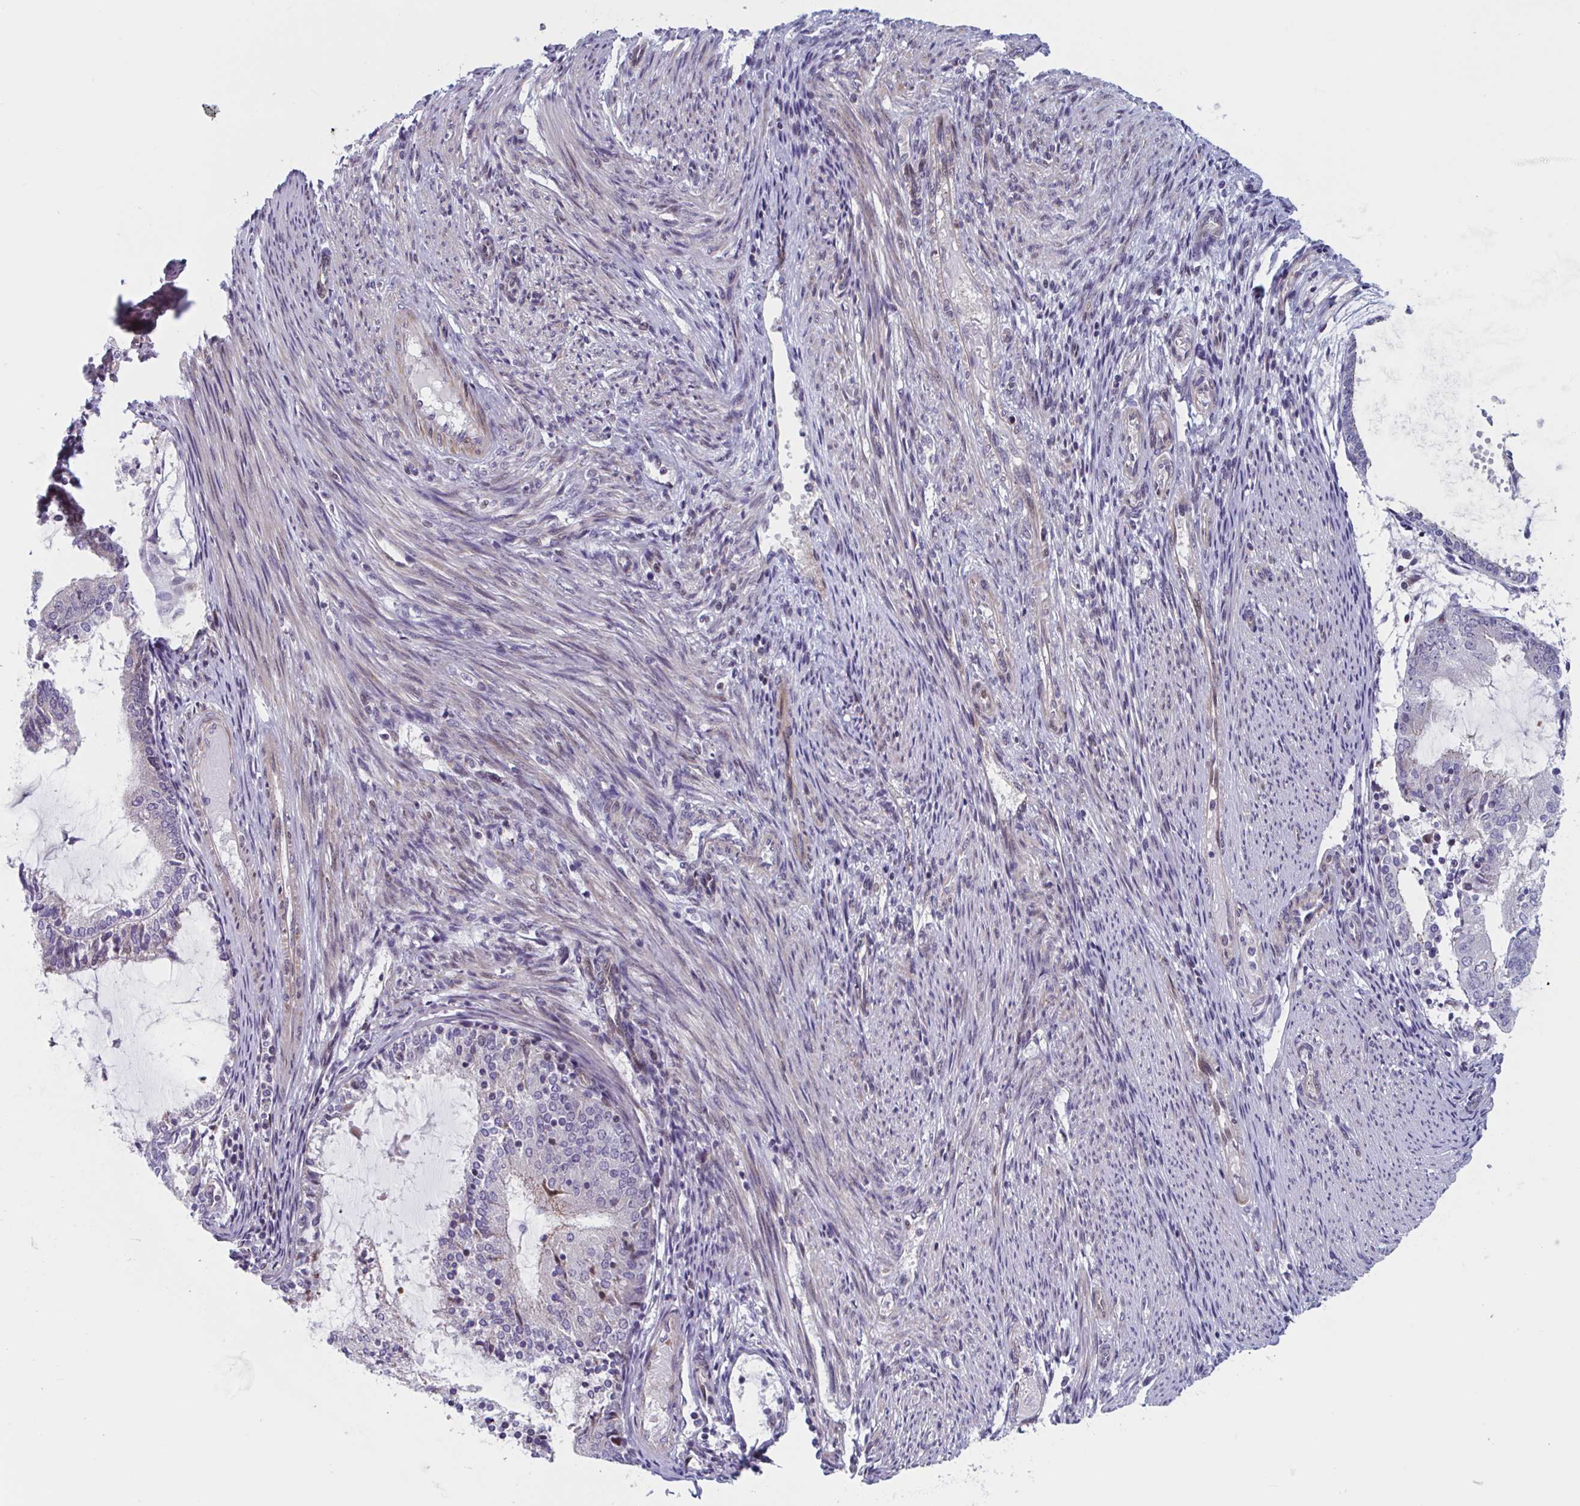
{"staining": {"intensity": "negative", "quantity": "none", "location": "none"}, "tissue": "endometrial cancer", "cell_type": "Tumor cells", "image_type": "cancer", "snomed": [{"axis": "morphology", "description": "Adenocarcinoma, NOS"}, {"axis": "topography", "description": "Endometrium"}], "caption": "IHC of endometrial cancer (adenocarcinoma) displays no expression in tumor cells.", "gene": "DUXA", "patient": {"sex": "female", "age": 81}}